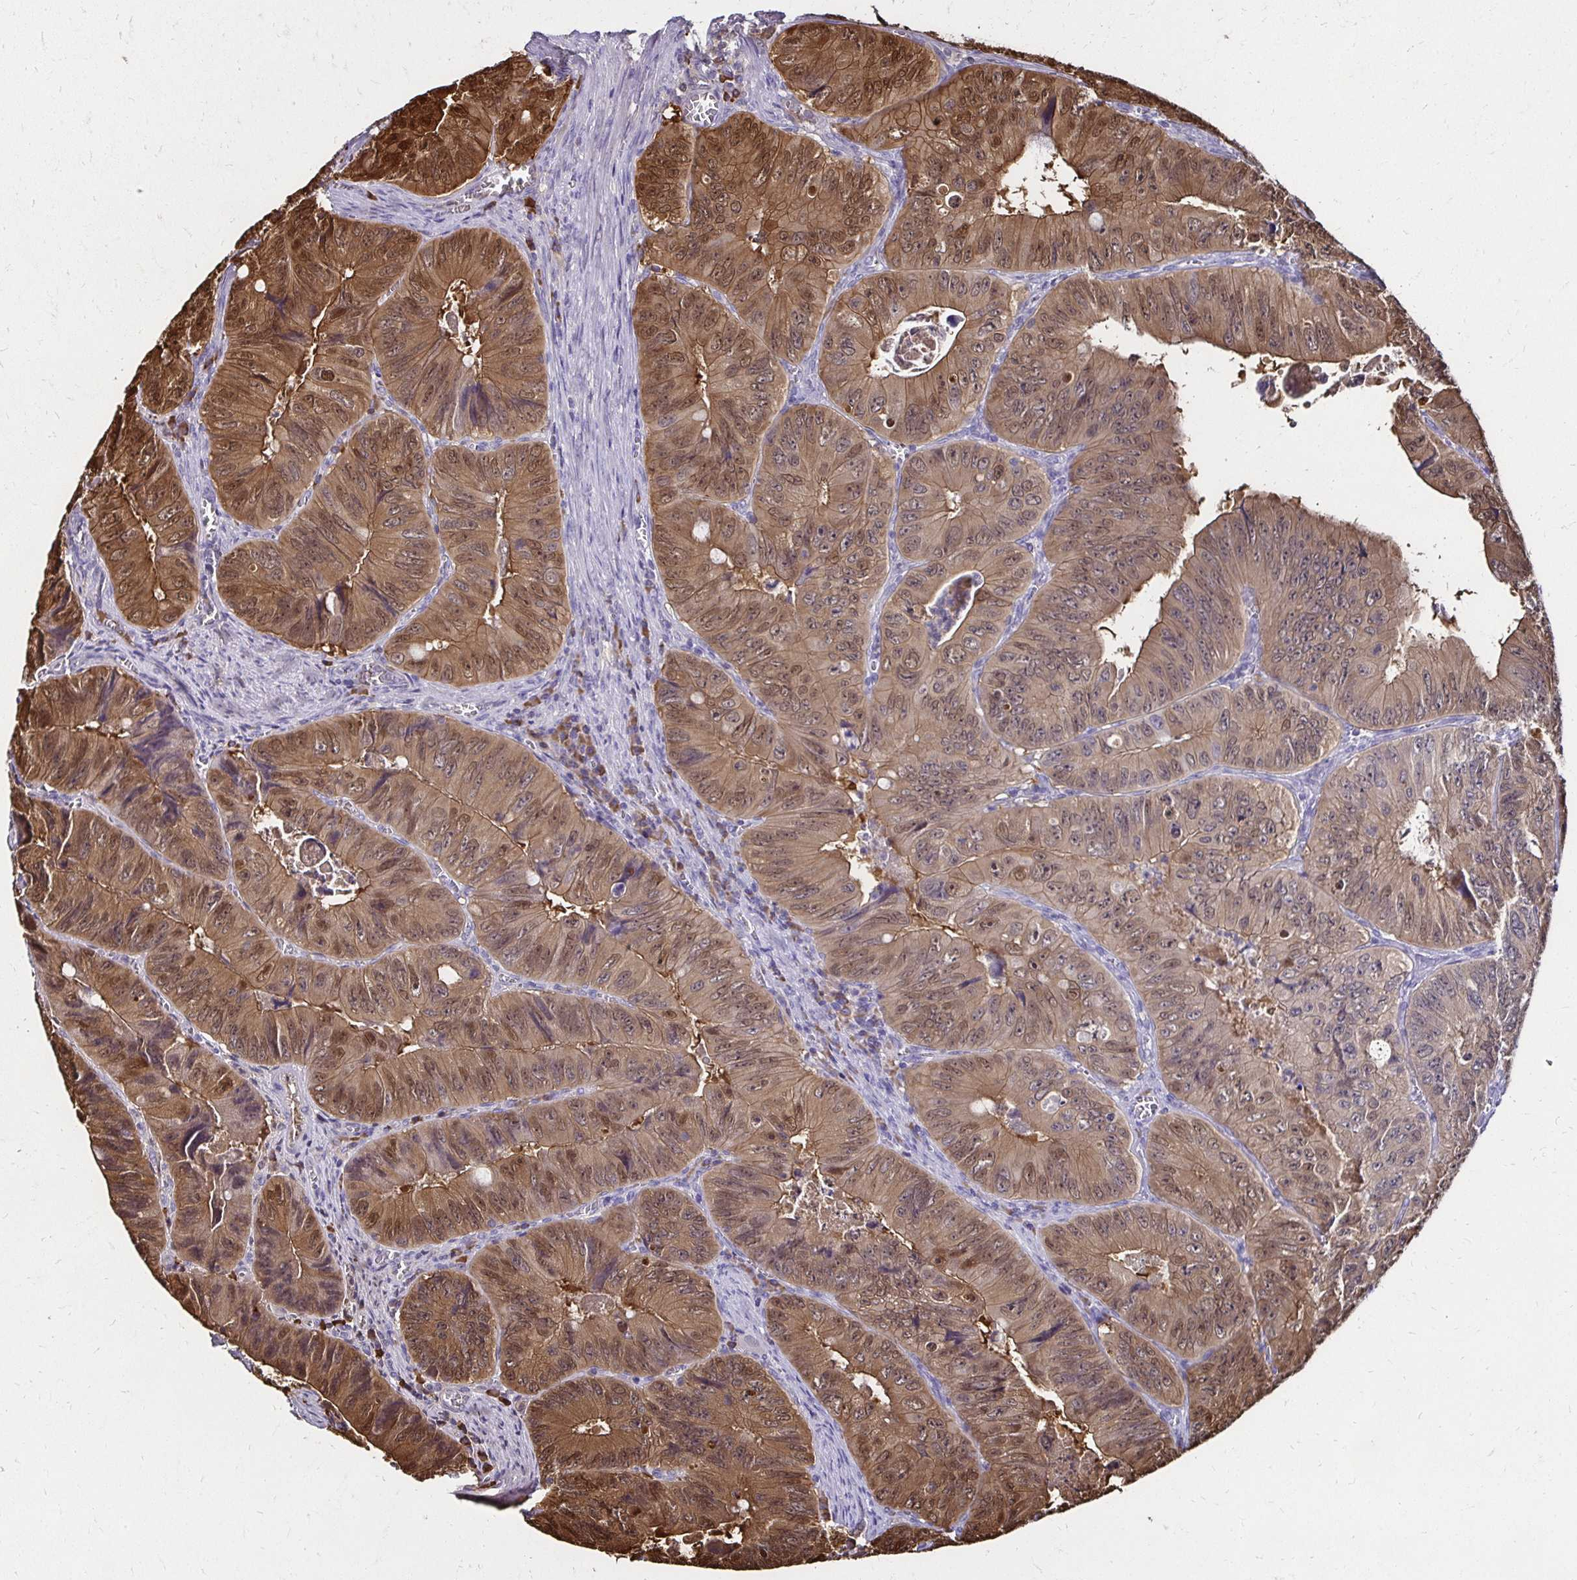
{"staining": {"intensity": "moderate", "quantity": ">75%", "location": "cytoplasmic/membranous,nuclear"}, "tissue": "colorectal cancer", "cell_type": "Tumor cells", "image_type": "cancer", "snomed": [{"axis": "morphology", "description": "Adenocarcinoma, NOS"}, {"axis": "topography", "description": "Colon"}], "caption": "DAB immunohistochemical staining of human colorectal cancer (adenocarcinoma) displays moderate cytoplasmic/membranous and nuclear protein positivity in about >75% of tumor cells. (Stains: DAB (3,3'-diaminobenzidine) in brown, nuclei in blue, Microscopy: brightfield microscopy at high magnification).", "gene": "TXN", "patient": {"sex": "female", "age": 84}}